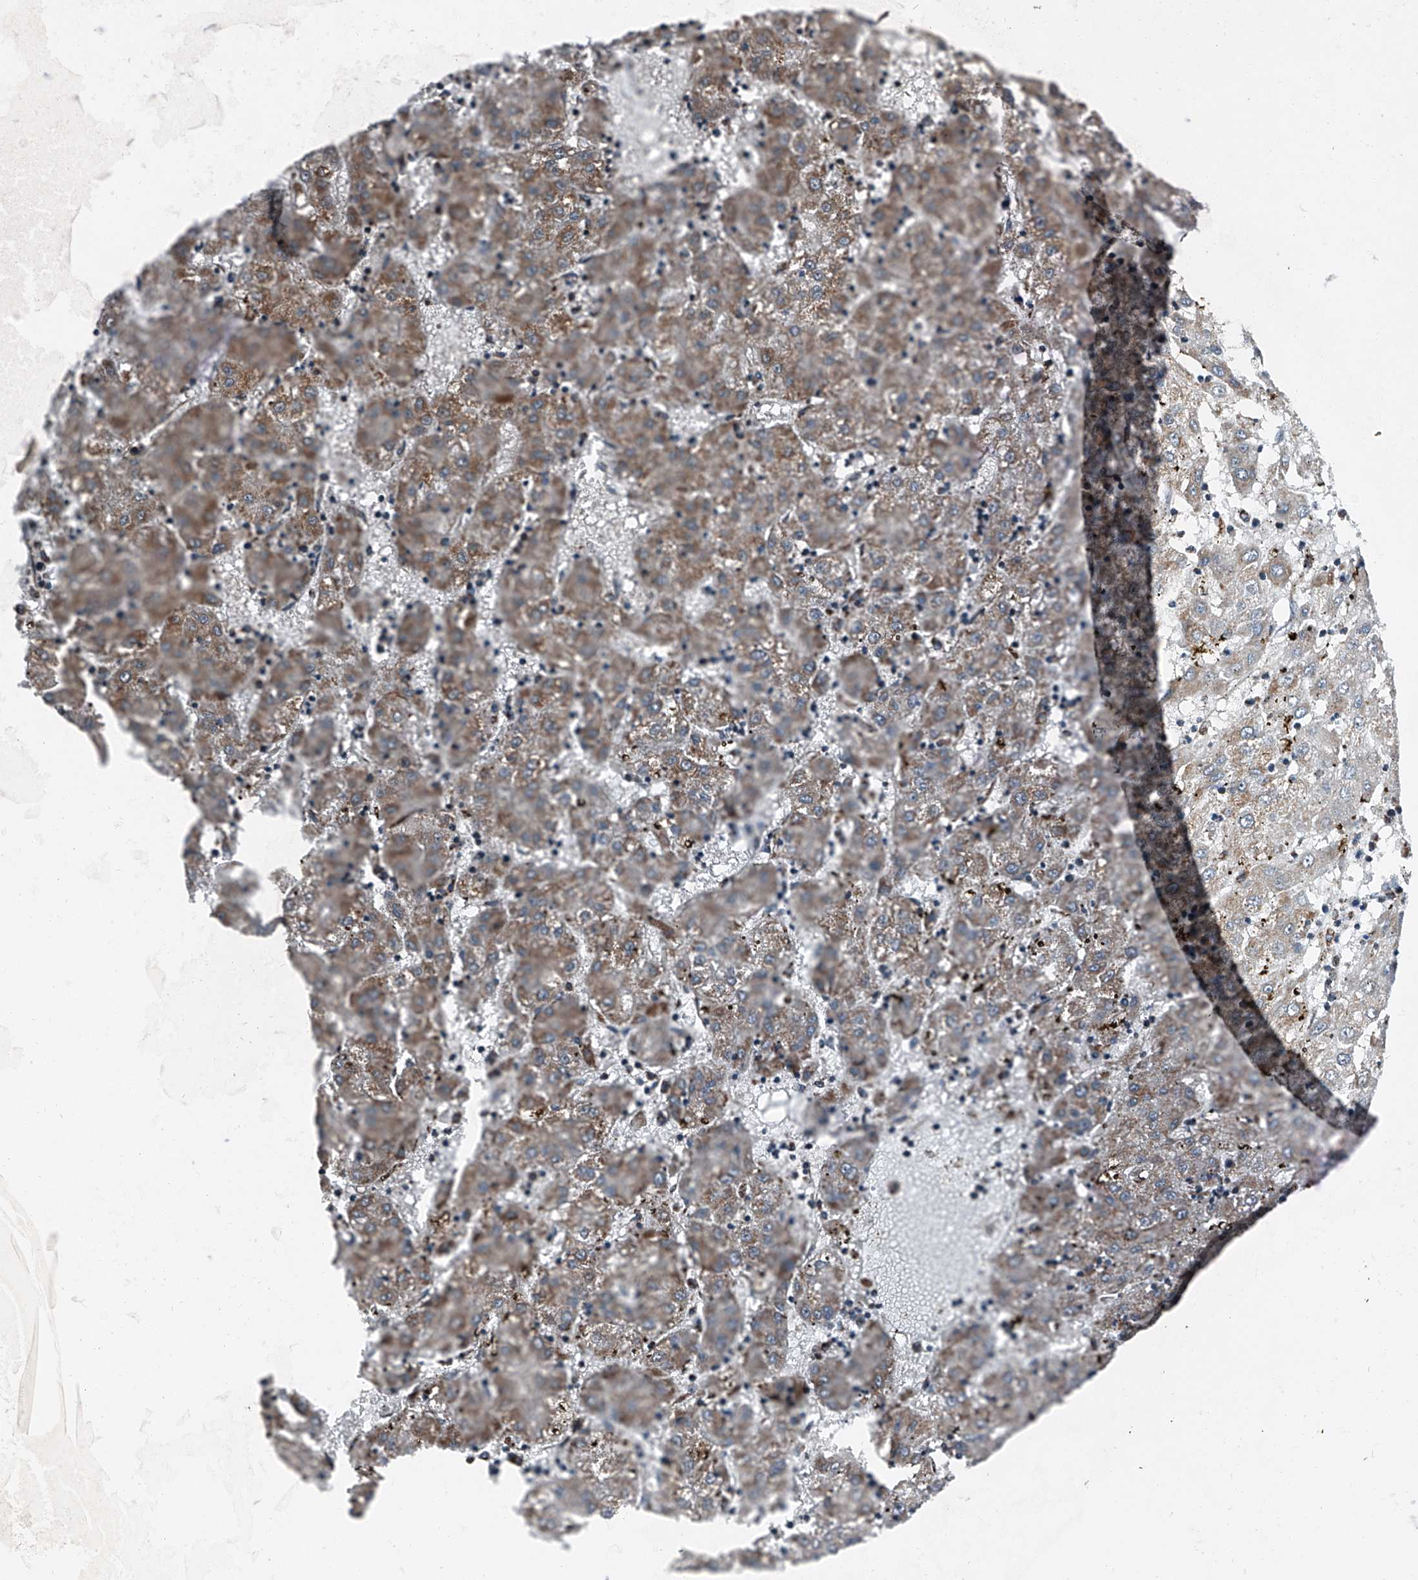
{"staining": {"intensity": "moderate", "quantity": ">75%", "location": "cytoplasmic/membranous"}, "tissue": "liver cancer", "cell_type": "Tumor cells", "image_type": "cancer", "snomed": [{"axis": "morphology", "description": "Carcinoma, Hepatocellular, NOS"}, {"axis": "topography", "description": "Liver"}], "caption": "Hepatocellular carcinoma (liver) stained with DAB IHC exhibits medium levels of moderate cytoplasmic/membranous expression in approximately >75% of tumor cells.", "gene": "CHRNA7", "patient": {"sex": "male", "age": 72}}